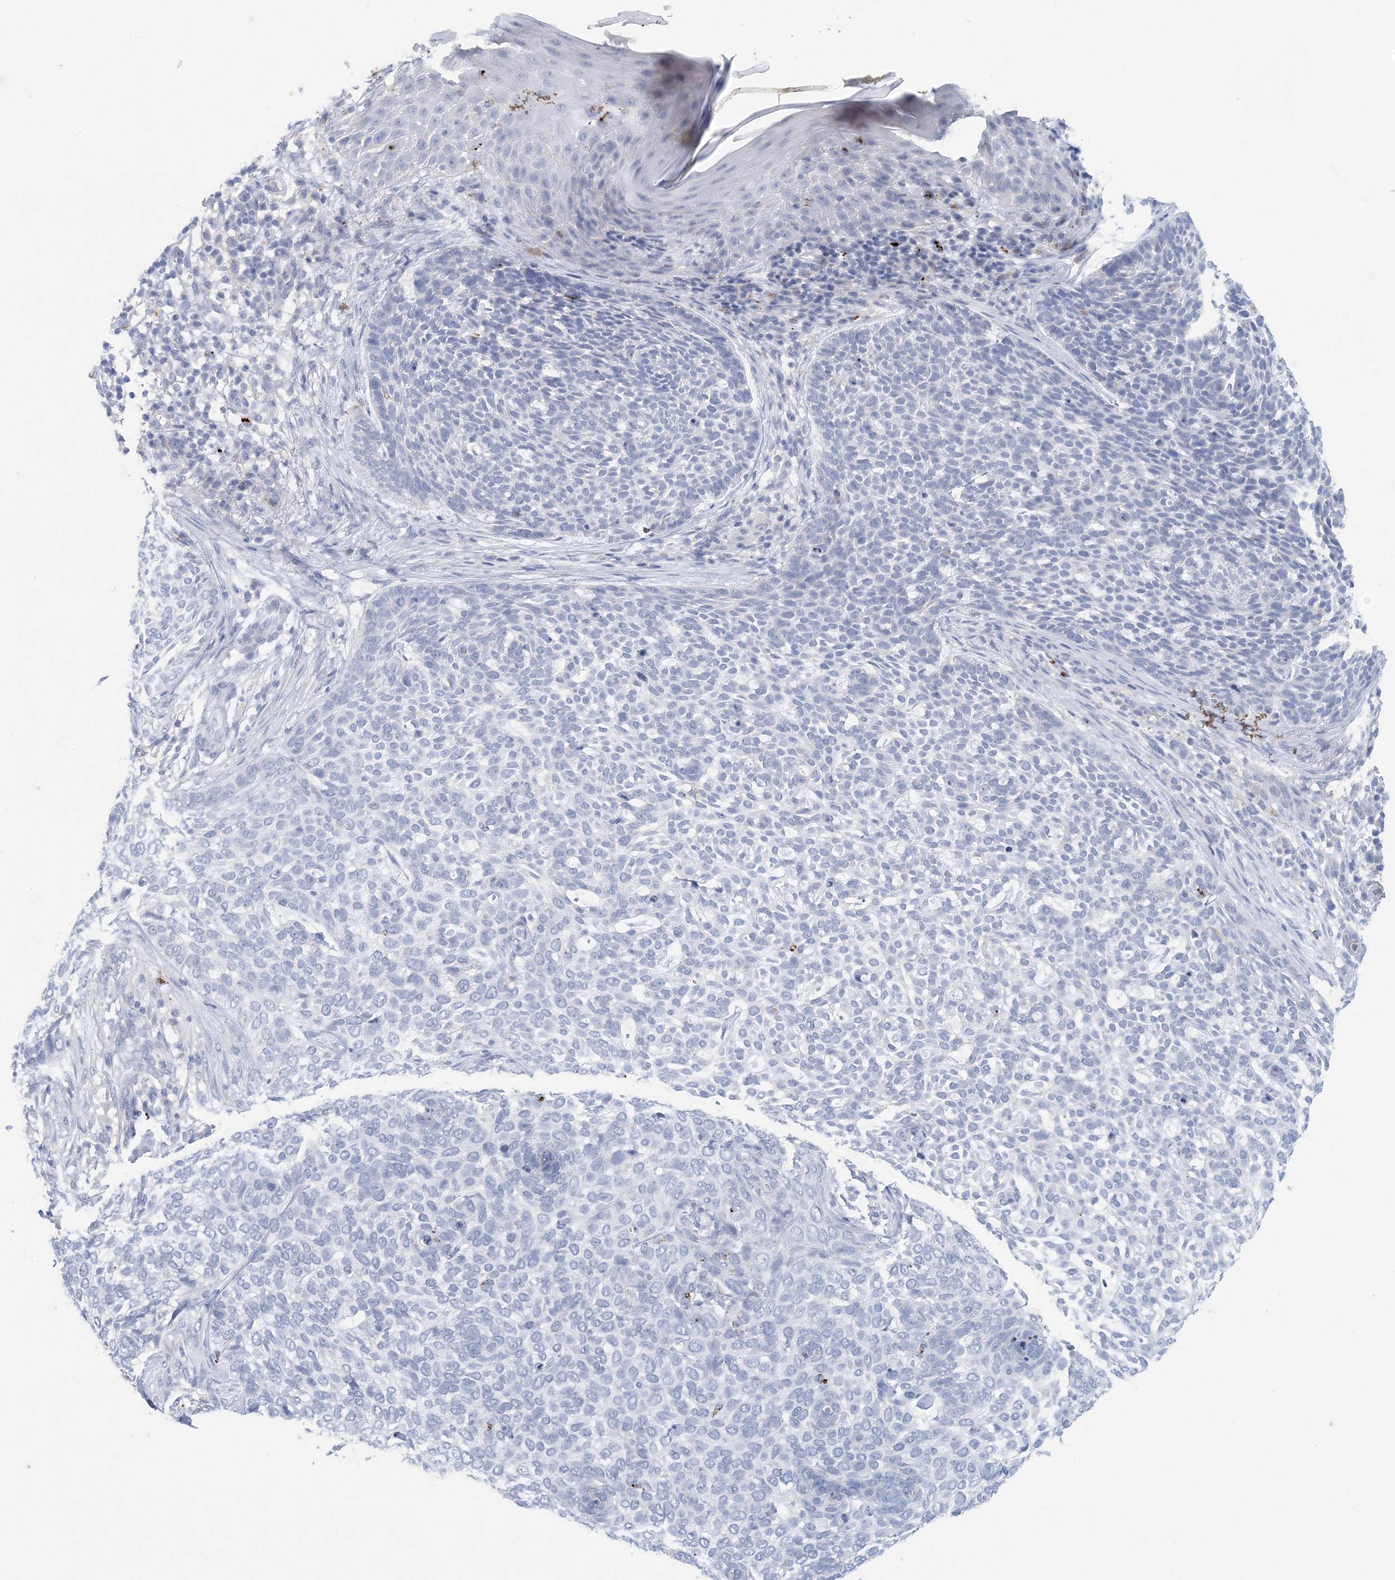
{"staining": {"intensity": "negative", "quantity": "none", "location": "none"}, "tissue": "skin cancer", "cell_type": "Tumor cells", "image_type": "cancer", "snomed": [{"axis": "morphology", "description": "Basal cell carcinoma"}, {"axis": "topography", "description": "Skin"}], "caption": "Basal cell carcinoma (skin) was stained to show a protein in brown. There is no significant expression in tumor cells.", "gene": "GABRG1", "patient": {"sex": "female", "age": 64}}